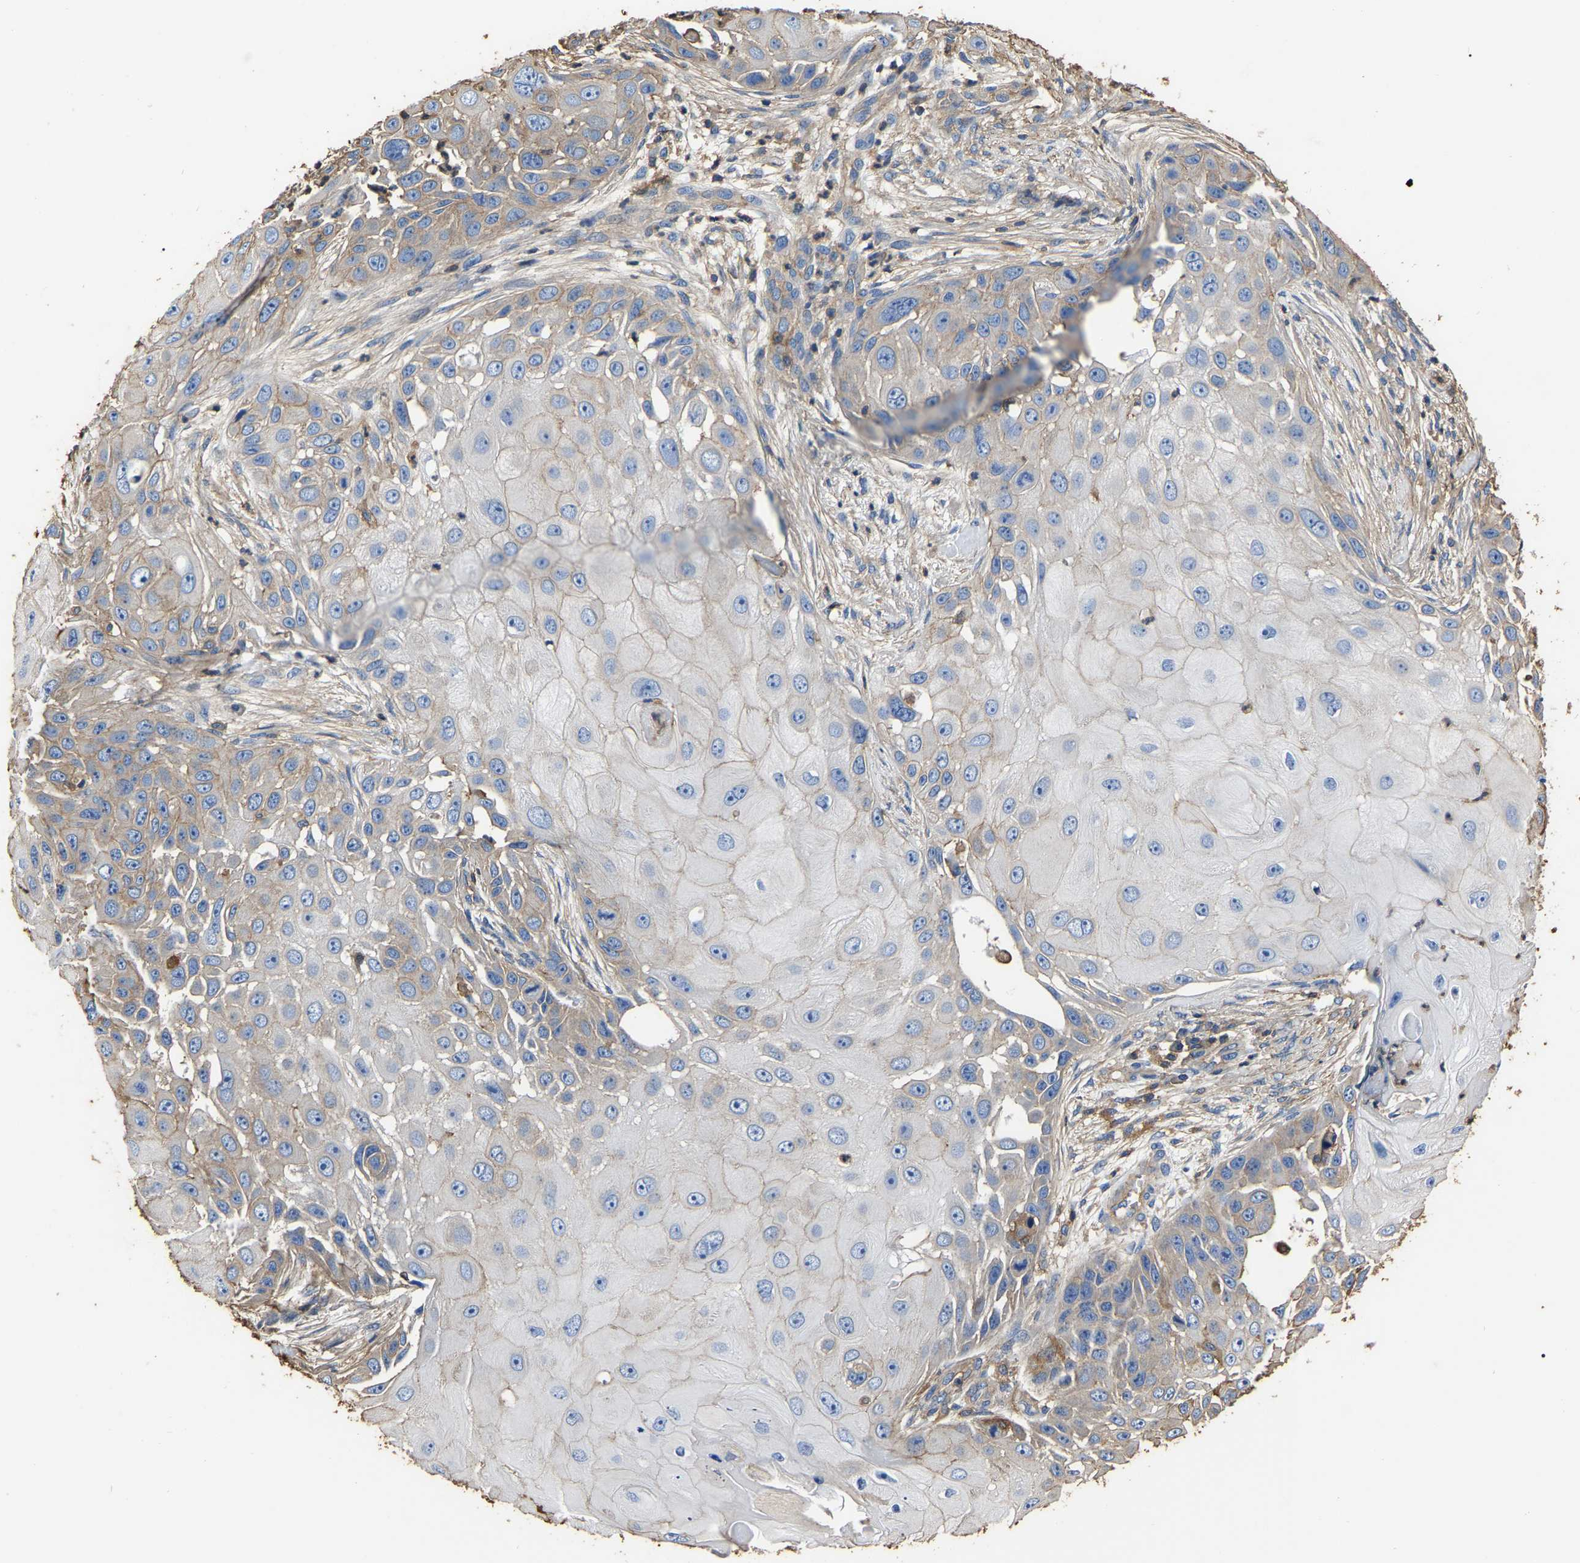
{"staining": {"intensity": "weak", "quantity": "<25%", "location": "cytoplasmic/membranous"}, "tissue": "skin cancer", "cell_type": "Tumor cells", "image_type": "cancer", "snomed": [{"axis": "morphology", "description": "Squamous cell carcinoma, NOS"}, {"axis": "topography", "description": "Skin"}], "caption": "Tumor cells are negative for brown protein staining in squamous cell carcinoma (skin).", "gene": "ARMT1", "patient": {"sex": "female", "age": 44}}